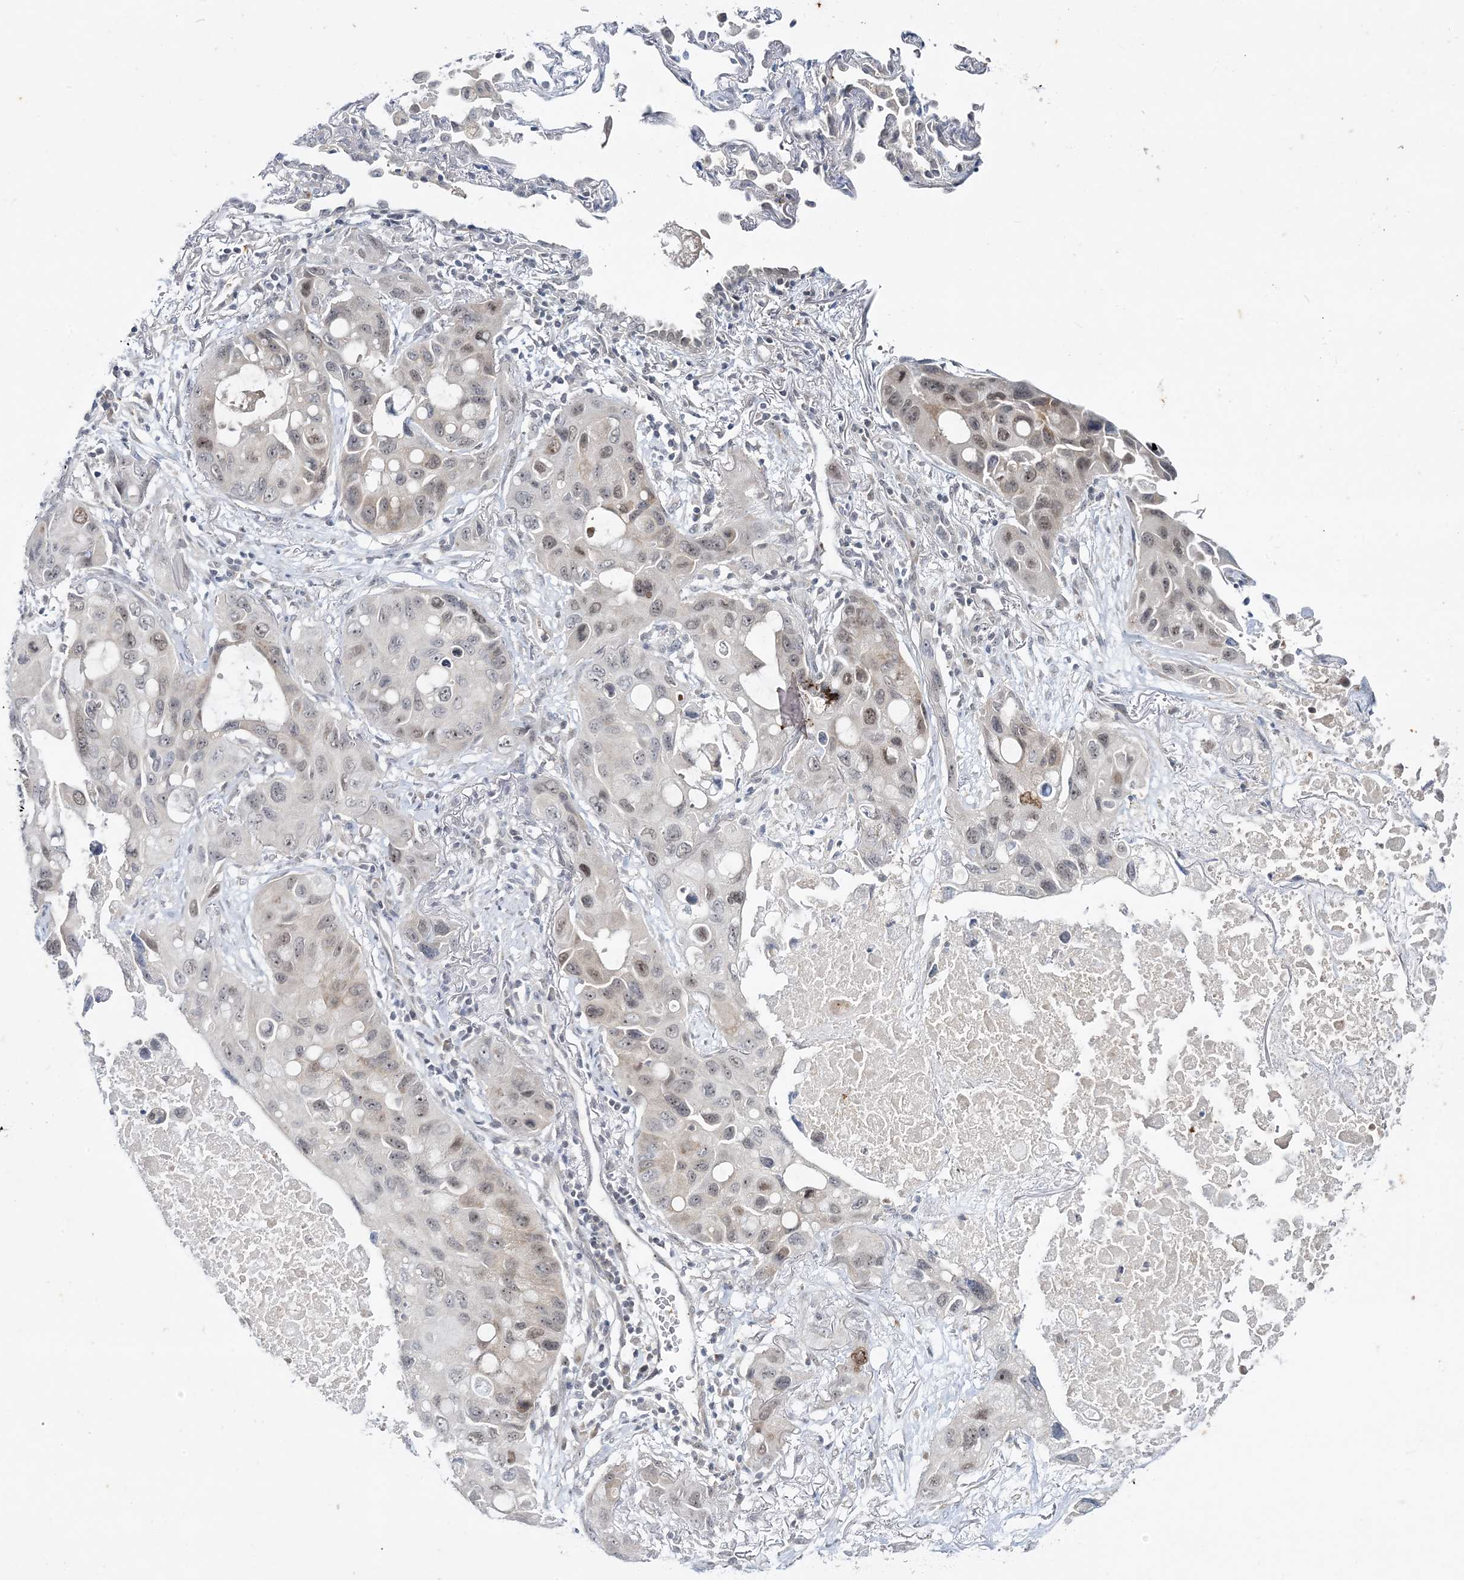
{"staining": {"intensity": "weak", "quantity": "25%-75%", "location": "cytoplasmic/membranous,nuclear"}, "tissue": "lung cancer", "cell_type": "Tumor cells", "image_type": "cancer", "snomed": [{"axis": "morphology", "description": "Squamous cell carcinoma, NOS"}, {"axis": "topography", "description": "Lung"}], "caption": "Squamous cell carcinoma (lung) stained for a protein (brown) demonstrates weak cytoplasmic/membranous and nuclear positive staining in about 25%-75% of tumor cells.", "gene": "LEXM", "patient": {"sex": "female", "age": 73}}